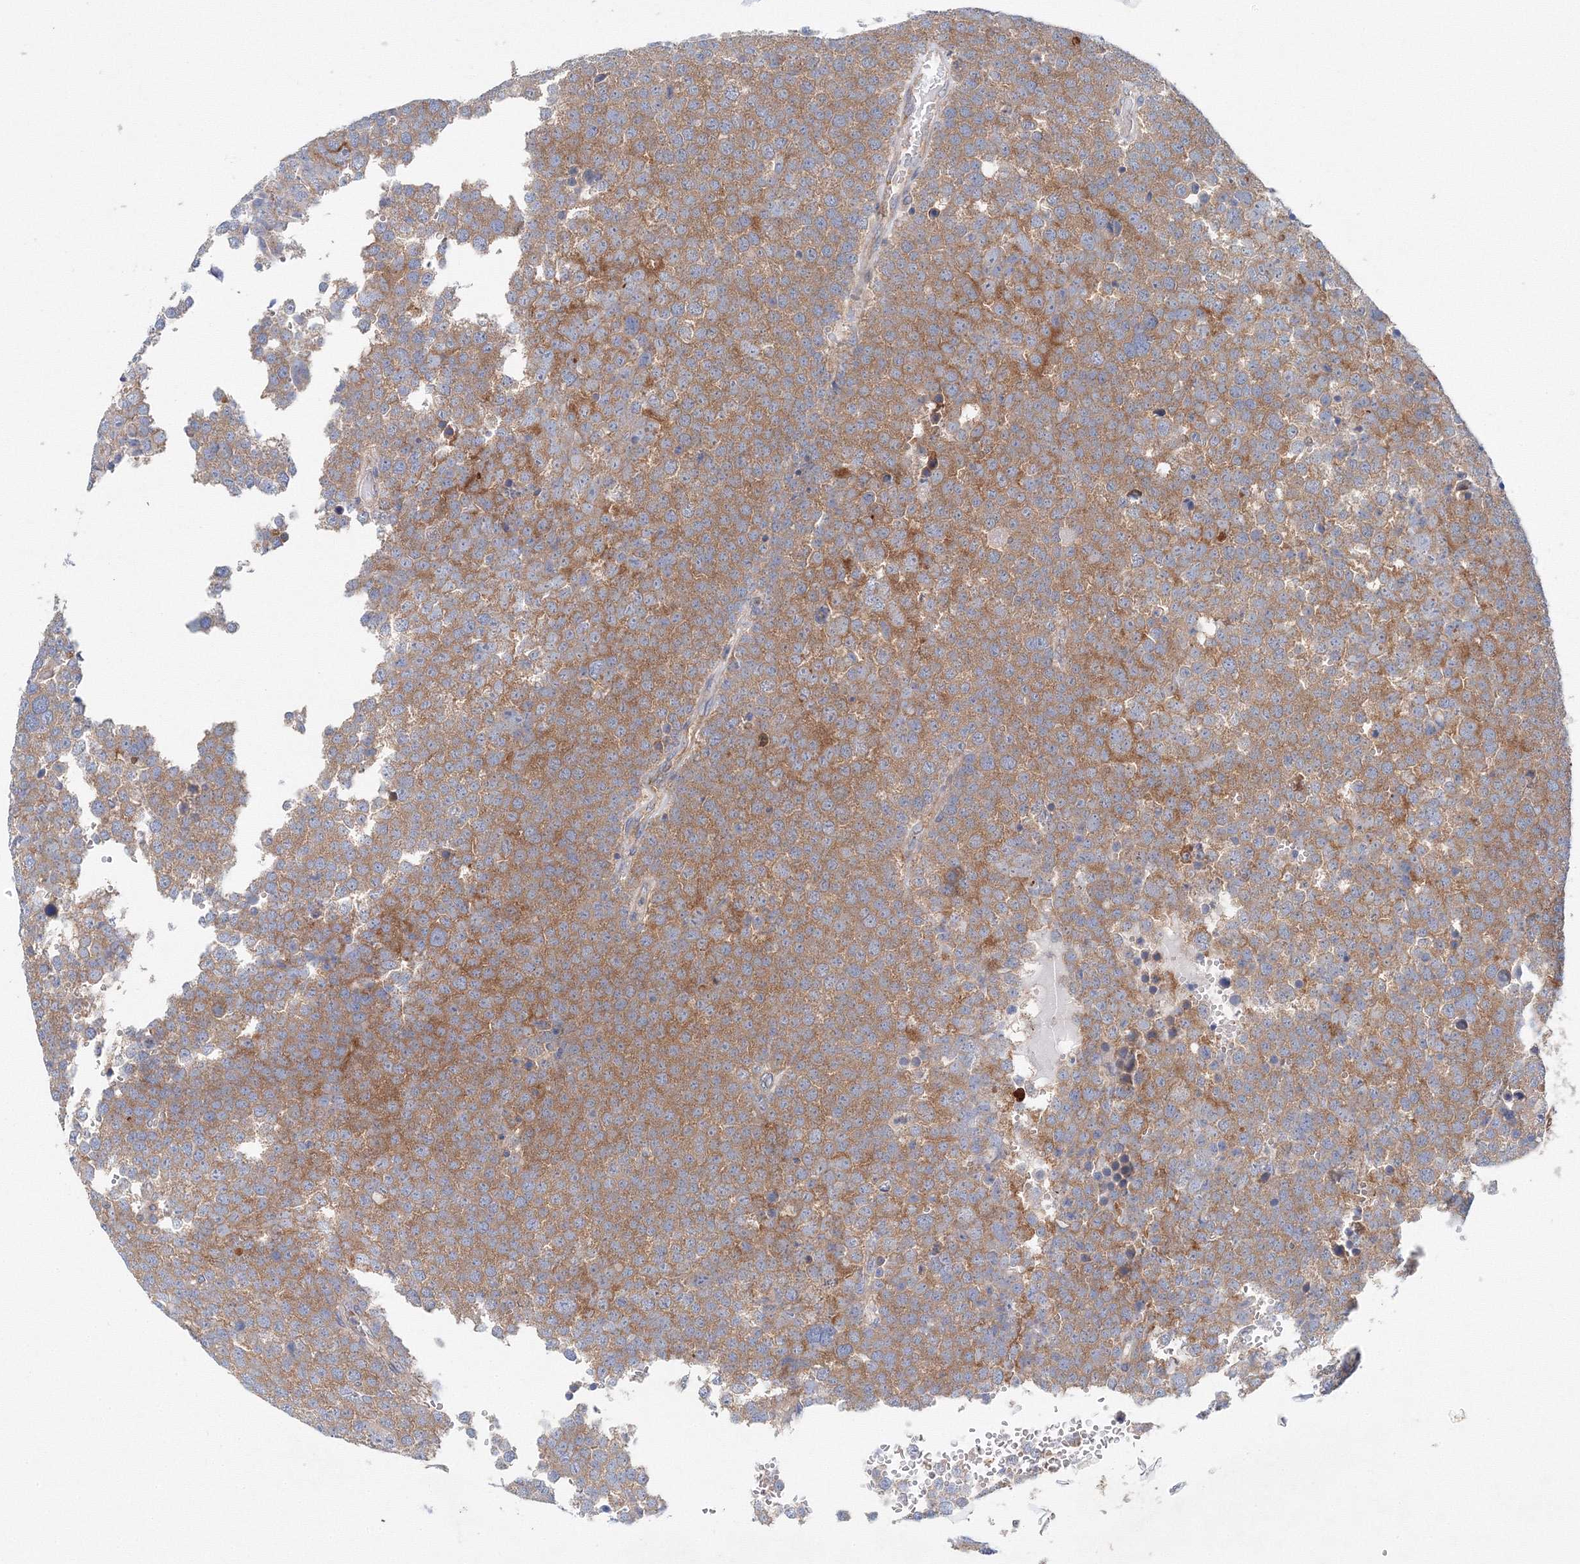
{"staining": {"intensity": "moderate", "quantity": ">75%", "location": "cytoplasmic/membranous"}, "tissue": "testis cancer", "cell_type": "Tumor cells", "image_type": "cancer", "snomed": [{"axis": "morphology", "description": "Seminoma, NOS"}, {"axis": "topography", "description": "Testis"}], "caption": "This image reveals immunohistochemistry (IHC) staining of testis cancer (seminoma), with medium moderate cytoplasmic/membranous positivity in approximately >75% of tumor cells.", "gene": "TPRKB", "patient": {"sex": "male", "age": 71}}